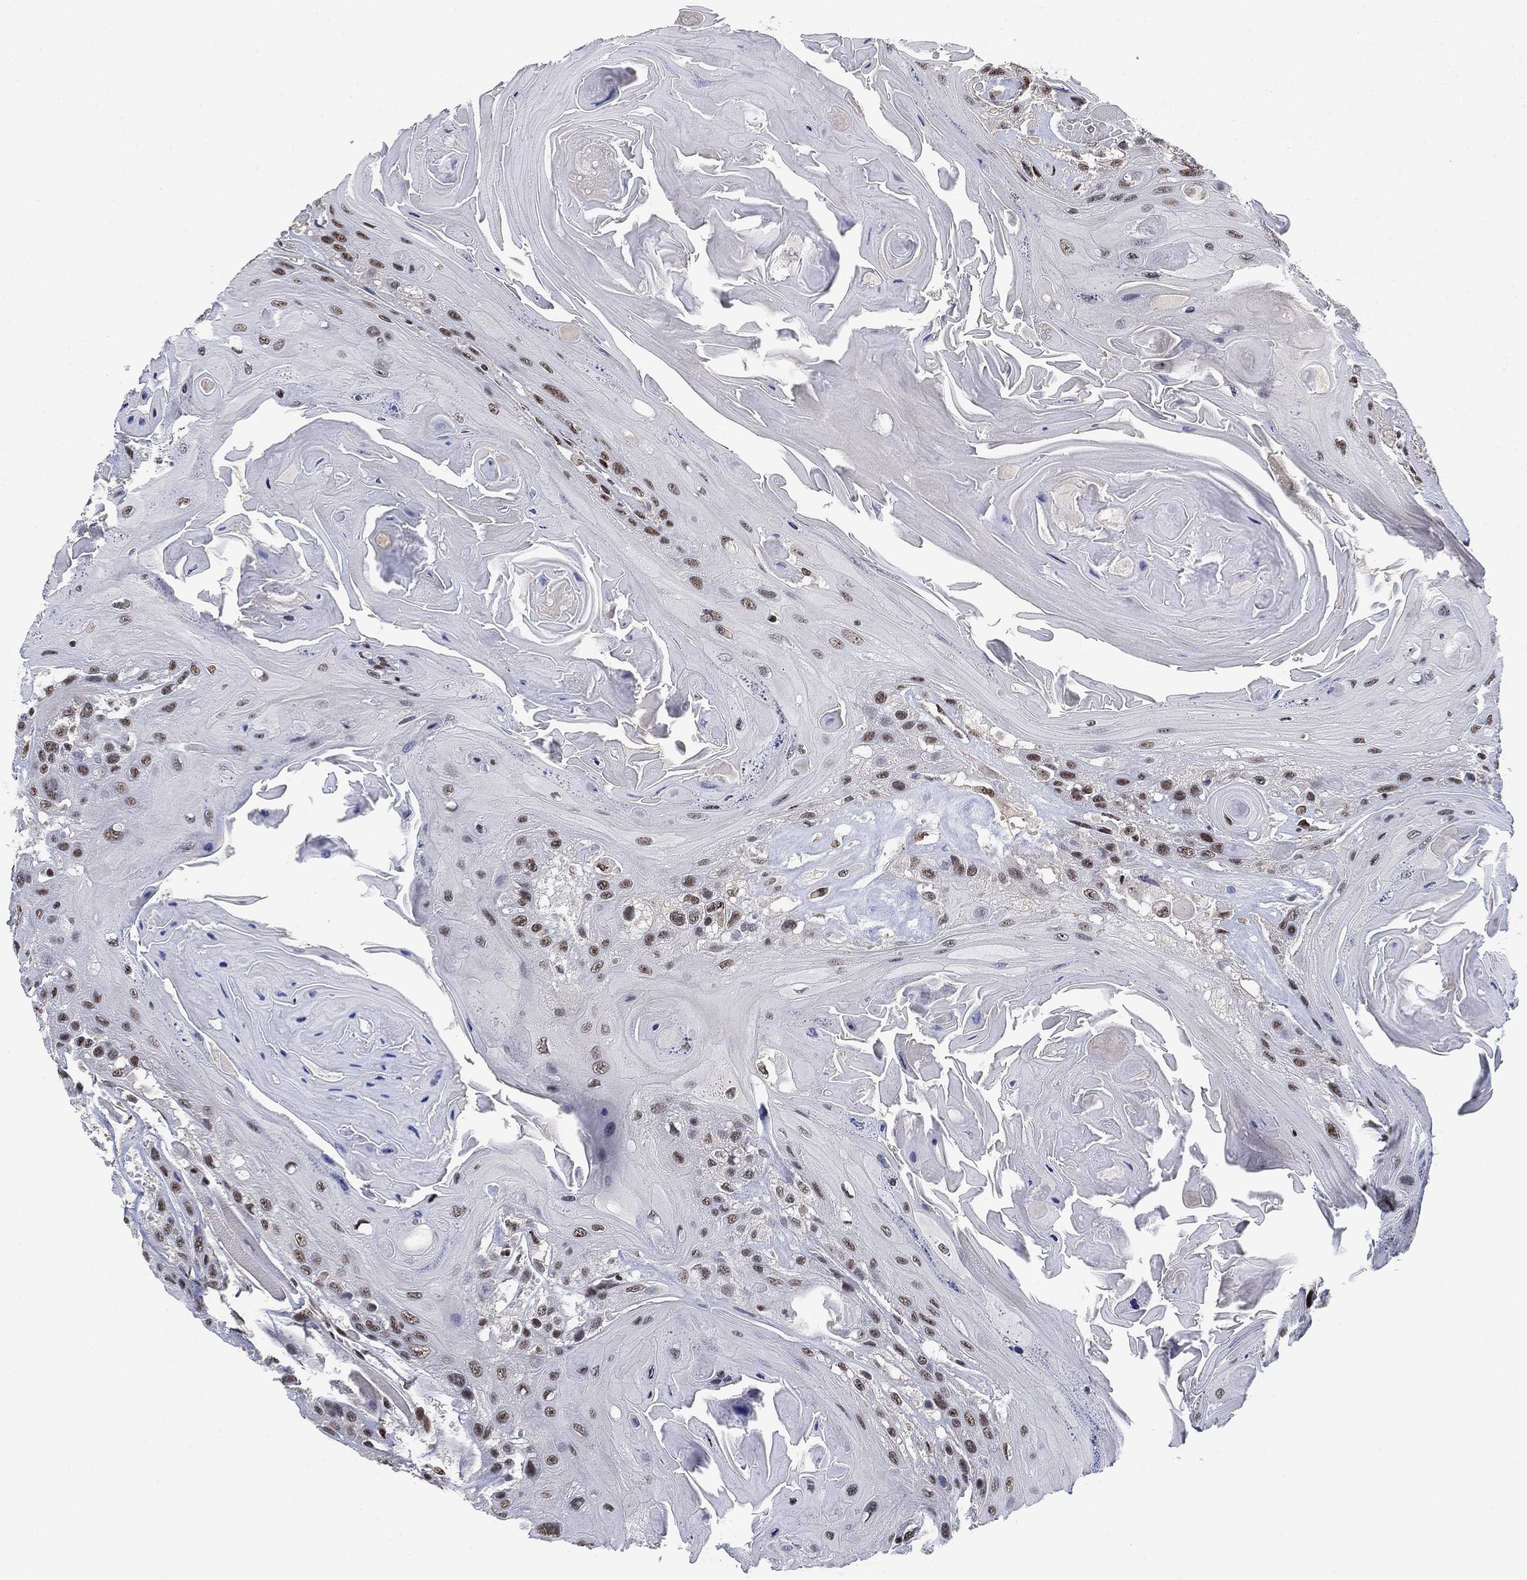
{"staining": {"intensity": "moderate", "quantity": "<25%", "location": "nuclear"}, "tissue": "head and neck cancer", "cell_type": "Tumor cells", "image_type": "cancer", "snomed": [{"axis": "morphology", "description": "Squamous cell carcinoma, NOS"}, {"axis": "topography", "description": "Head-Neck"}], "caption": "IHC staining of head and neck cancer (squamous cell carcinoma), which demonstrates low levels of moderate nuclear expression in approximately <25% of tumor cells indicating moderate nuclear protein staining. The staining was performed using DAB (brown) for protein detection and nuclei were counterstained in hematoxylin (blue).", "gene": "ZSCAN30", "patient": {"sex": "female", "age": 59}}